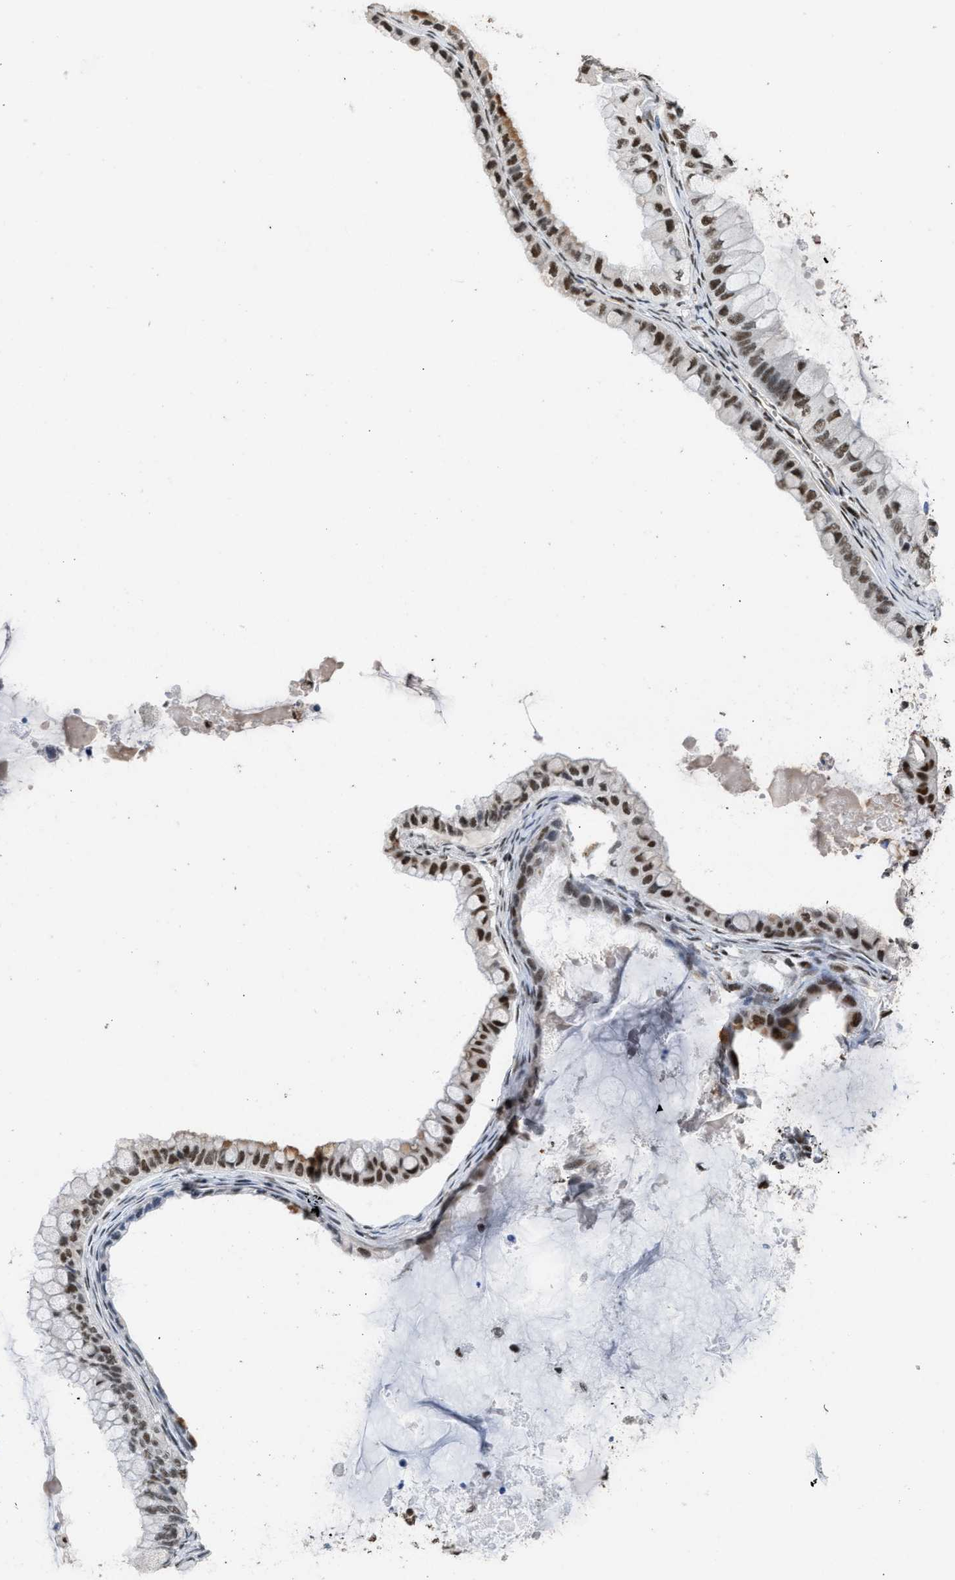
{"staining": {"intensity": "strong", "quantity": "25%-75%", "location": "nuclear"}, "tissue": "ovarian cancer", "cell_type": "Tumor cells", "image_type": "cancer", "snomed": [{"axis": "morphology", "description": "Cystadenocarcinoma, mucinous, NOS"}, {"axis": "topography", "description": "Ovary"}], "caption": "Brown immunohistochemical staining in mucinous cystadenocarcinoma (ovarian) exhibits strong nuclear expression in about 25%-75% of tumor cells.", "gene": "SCAF4", "patient": {"sex": "female", "age": 80}}